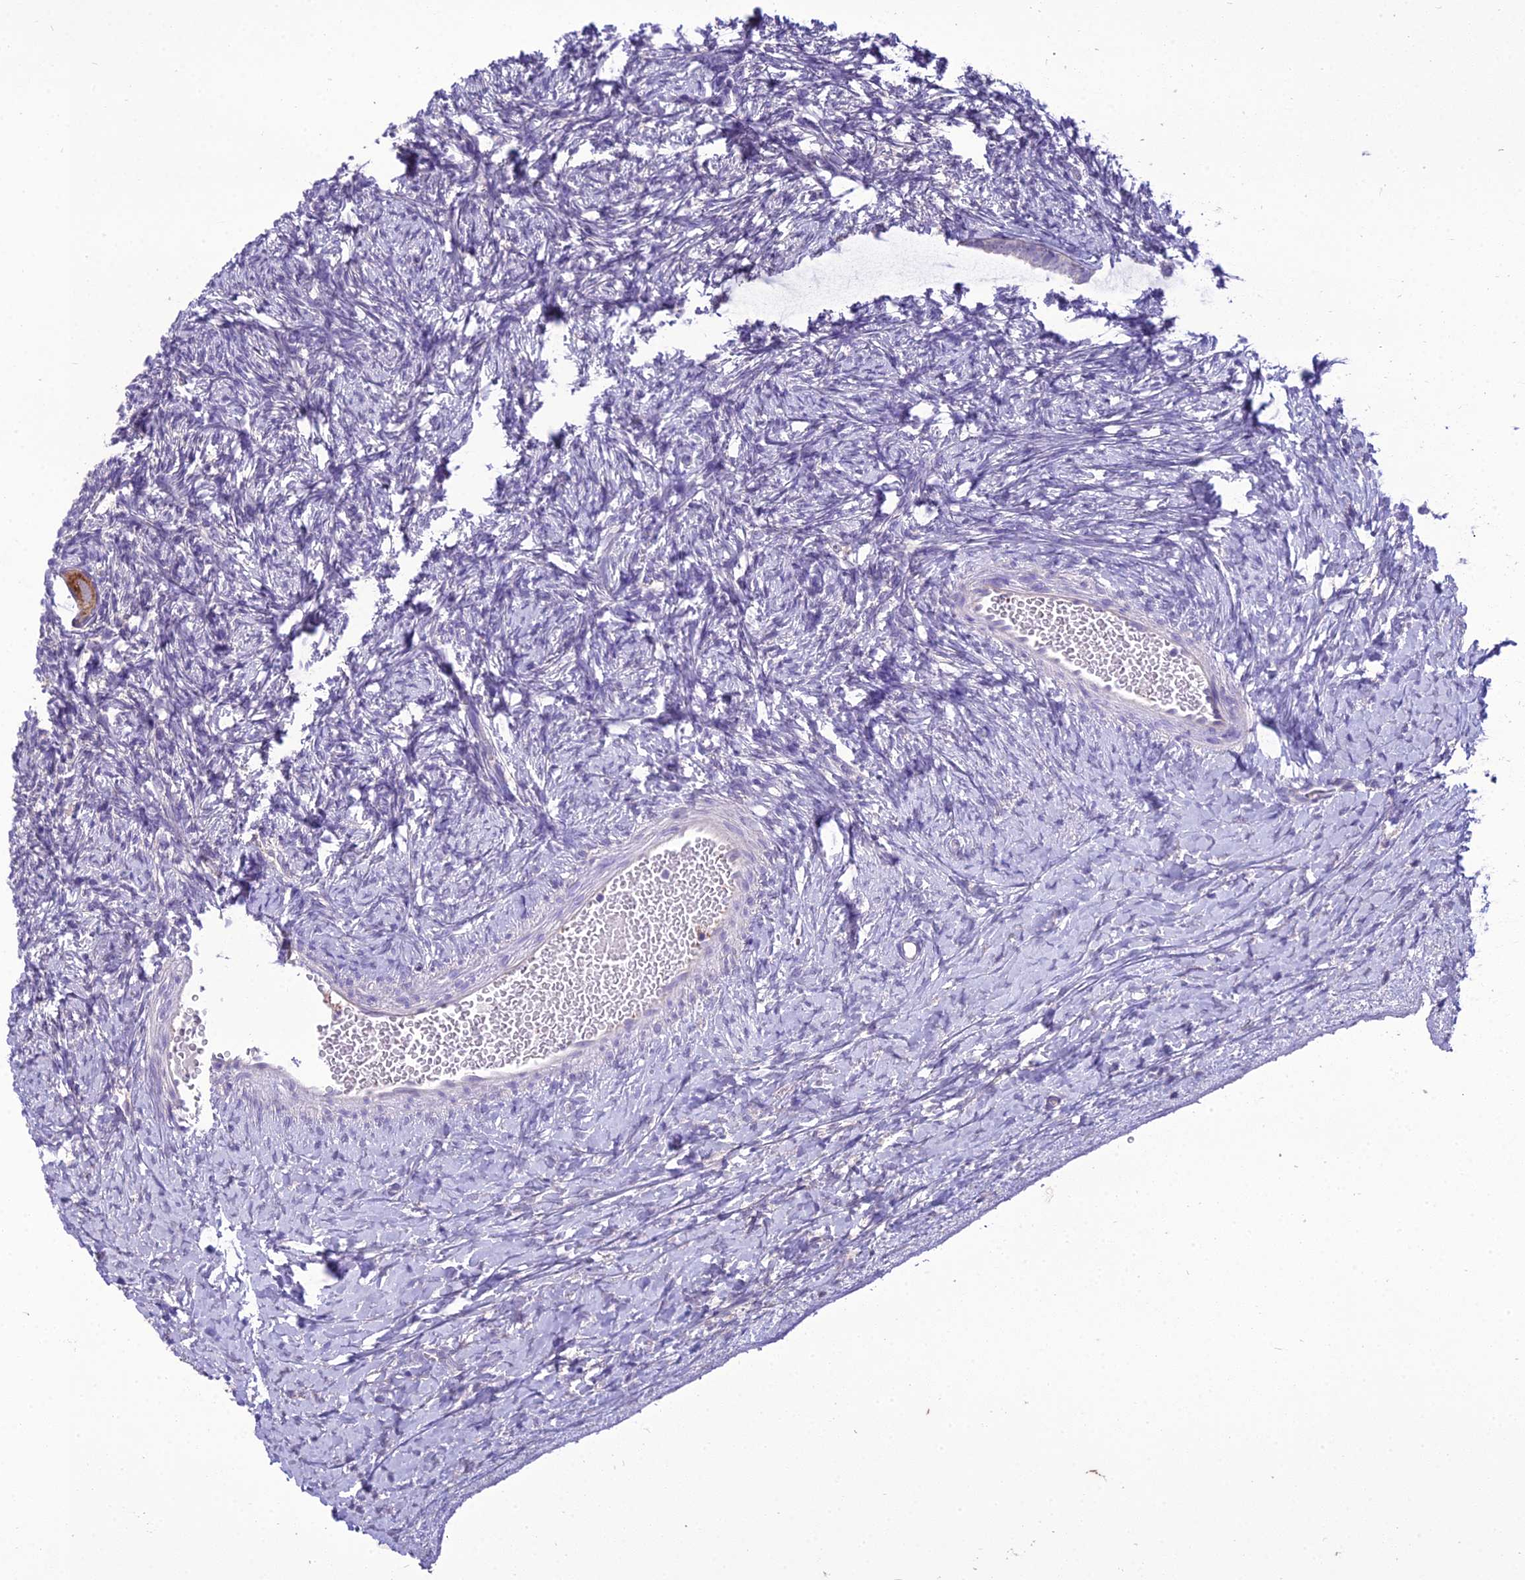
{"staining": {"intensity": "moderate", "quantity": ">75%", "location": "cytoplasmic/membranous"}, "tissue": "ovary", "cell_type": "Follicle cells", "image_type": "normal", "snomed": [{"axis": "morphology", "description": "Normal tissue, NOS"}, {"axis": "morphology", "description": "Developmental malformation"}, {"axis": "topography", "description": "Ovary"}], "caption": "Moderate cytoplasmic/membranous expression is seen in approximately >75% of follicle cells in unremarkable ovary.", "gene": "SCRT1", "patient": {"sex": "female", "age": 39}}